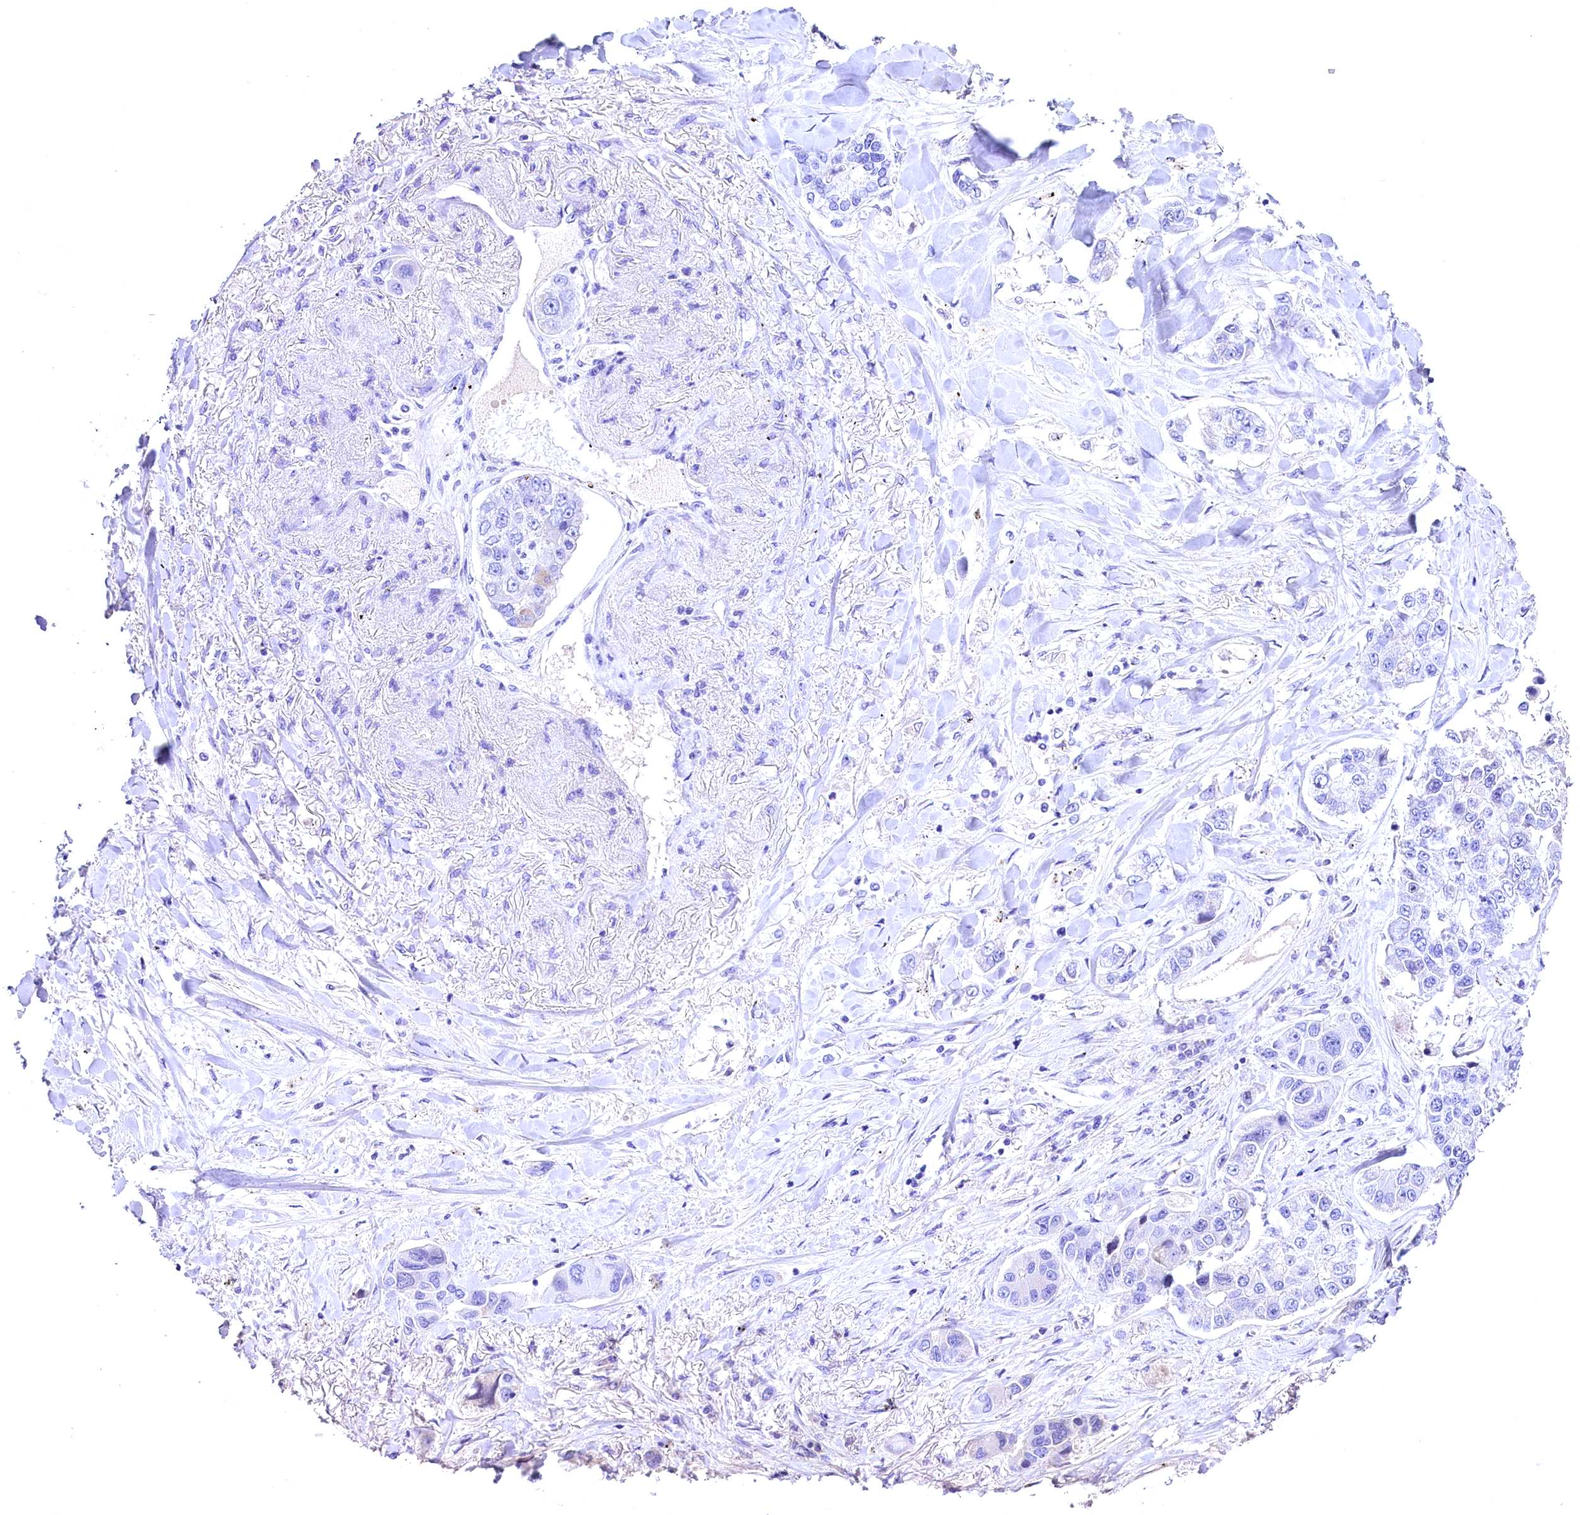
{"staining": {"intensity": "negative", "quantity": "none", "location": "none"}, "tissue": "lung cancer", "cell_type": "Tumor cells", "image_type": "cancer", "snomed": [{"axis": "morphology", "description": "Adenocarcinoma, NOS"}, {"axis": "topography", "description": "Lung"}], "caption": "Immunohistochemical staining of human adenocarcinoma (lung) displays no significant staining in tumor cells.", "gene": "SKIDA1", "patient": {"sex": "male", "age": 49}}